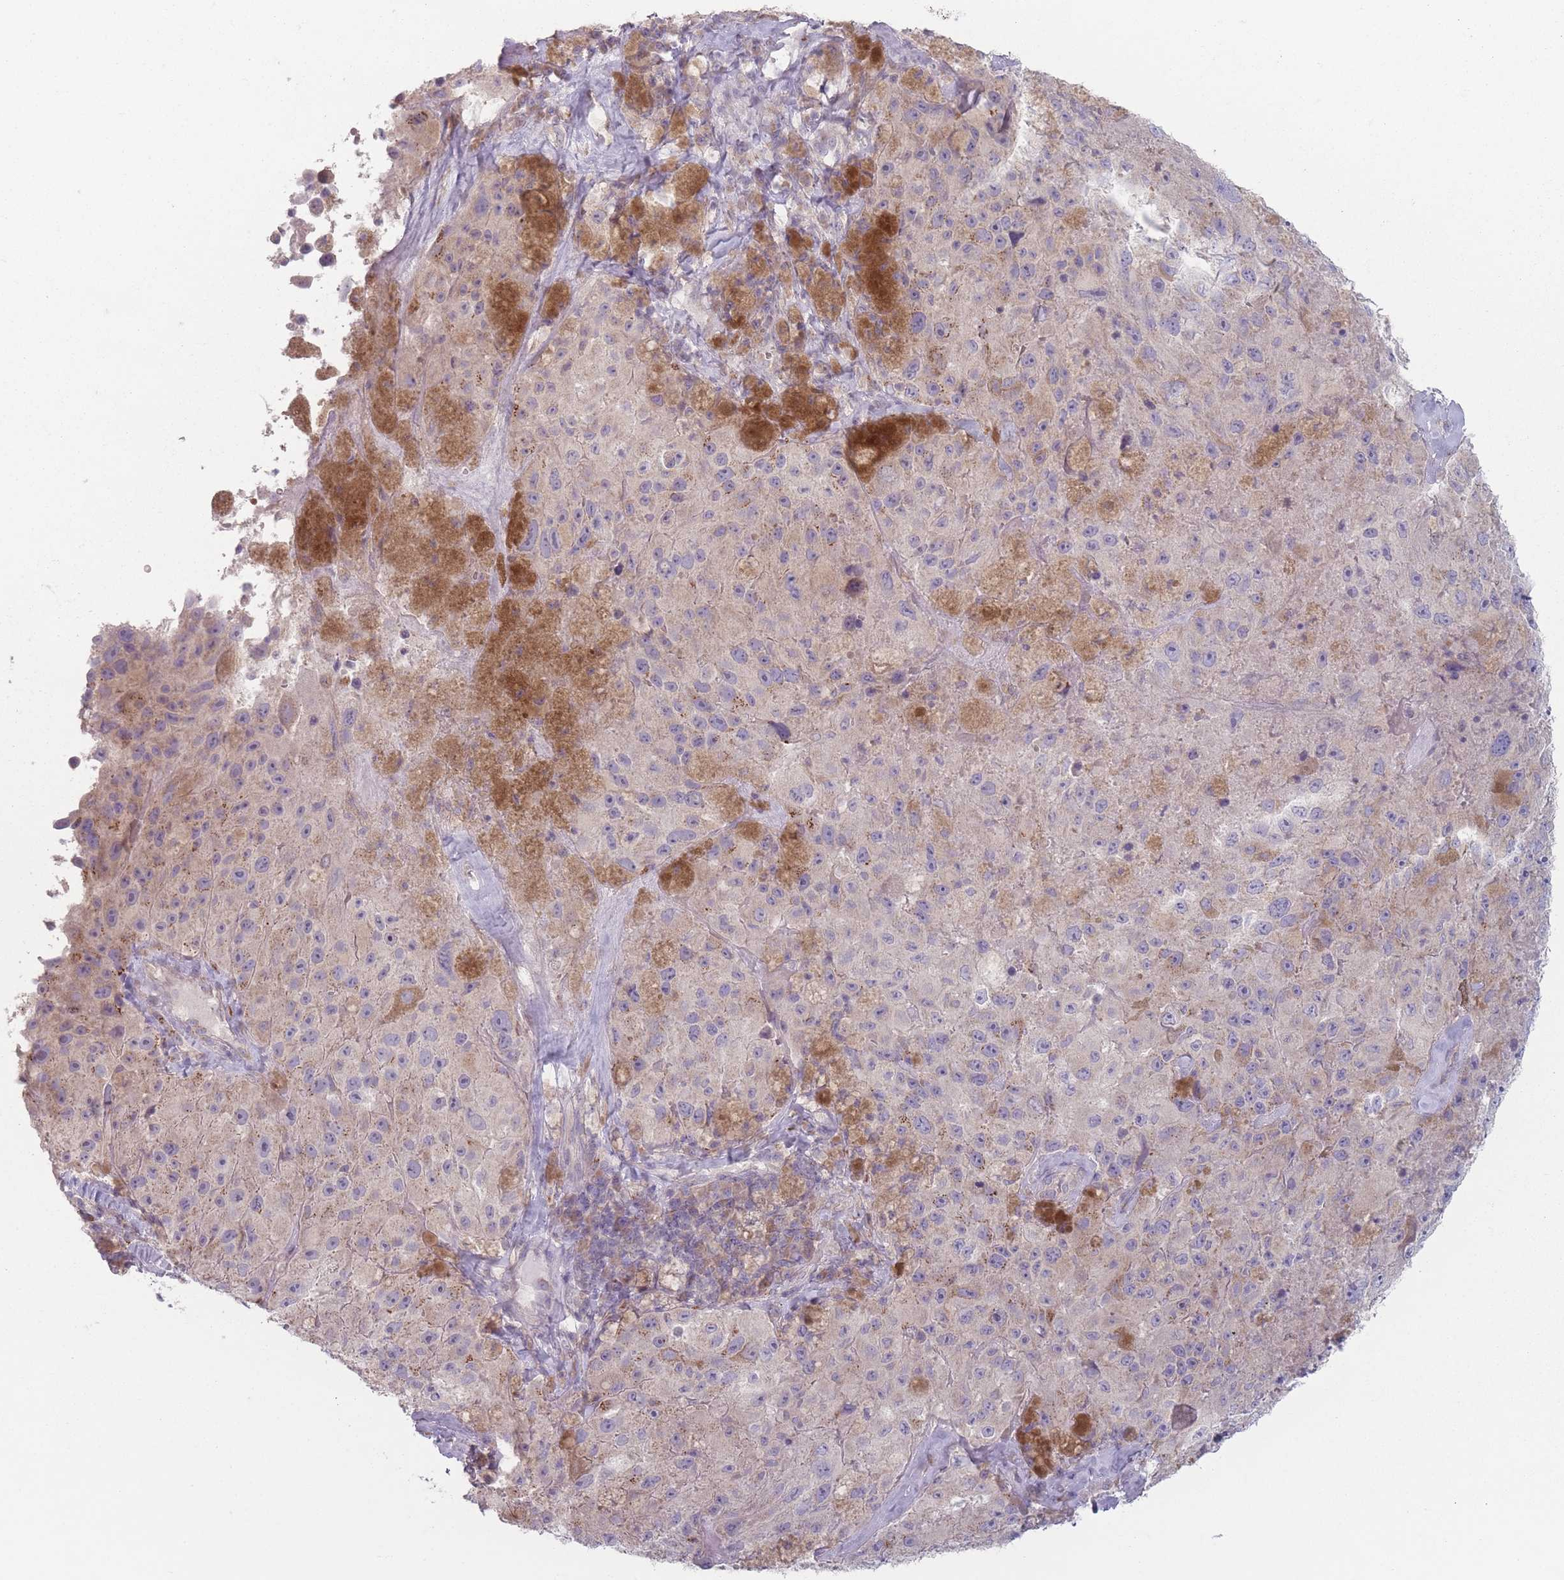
{"staining": {"intensity": "negative", "quantity": "none", "location": "none"}, "tissue": "melanoma", "cell_type": "Tumor cells", "image_type": "cancer", "snomed": [{"axis": "morphology", "description": "Malignant melanoma, Metastatic site"}, {"axis": "topography", "description": "Lymph node"}], "caption": "Immunohistochemistry histopathology image of neoplastic tissue: melanoma stained with DAB (3,3'-diaminobenzidine) exhibits no significant protein expression in tumor cells.", "gene": "AKAIN1", "patient": {"sex": "male", "age": 62}}